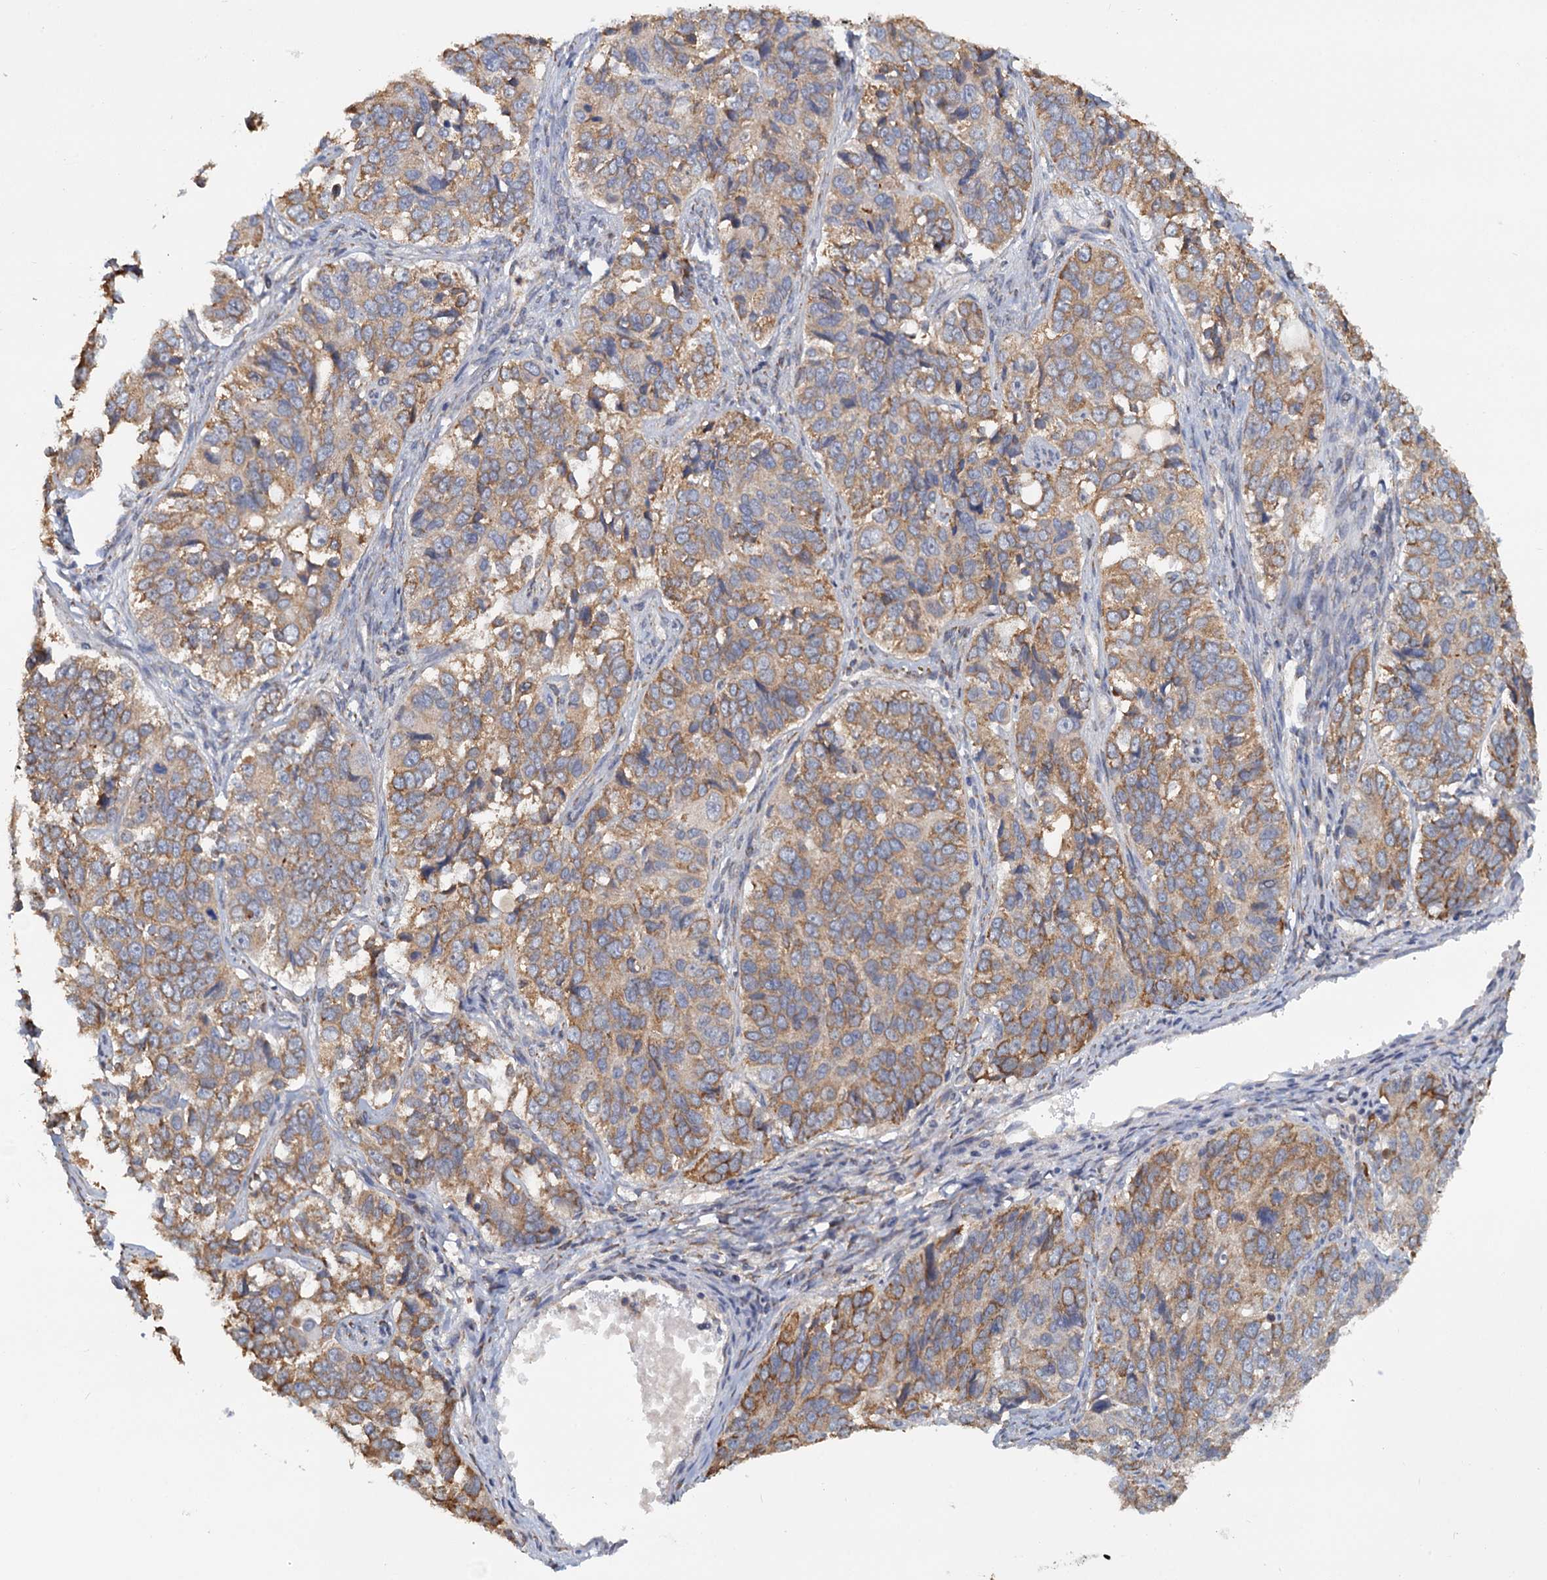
{"staining": {"intensity": "moderate", "quantity": ">75%", "location": "cytoplasmic/membranous"}, "tissue": "ovarian cancer", "cell_type": "Tumor cells", "image_type": "cancer", "snomed": [{"axis": "morphology", "description": "Carcinoma, endometroid"}, {"axis": "topography", "description": "Ovary"}], "caption": "Human ovarian cancer stained for a protein (brown) reveals moderate cytoplasmic/membranous positive staining in about >75% of tumor cells.", "gene": "LRRC51", "patient": {"sex": "female", "age": 51}}